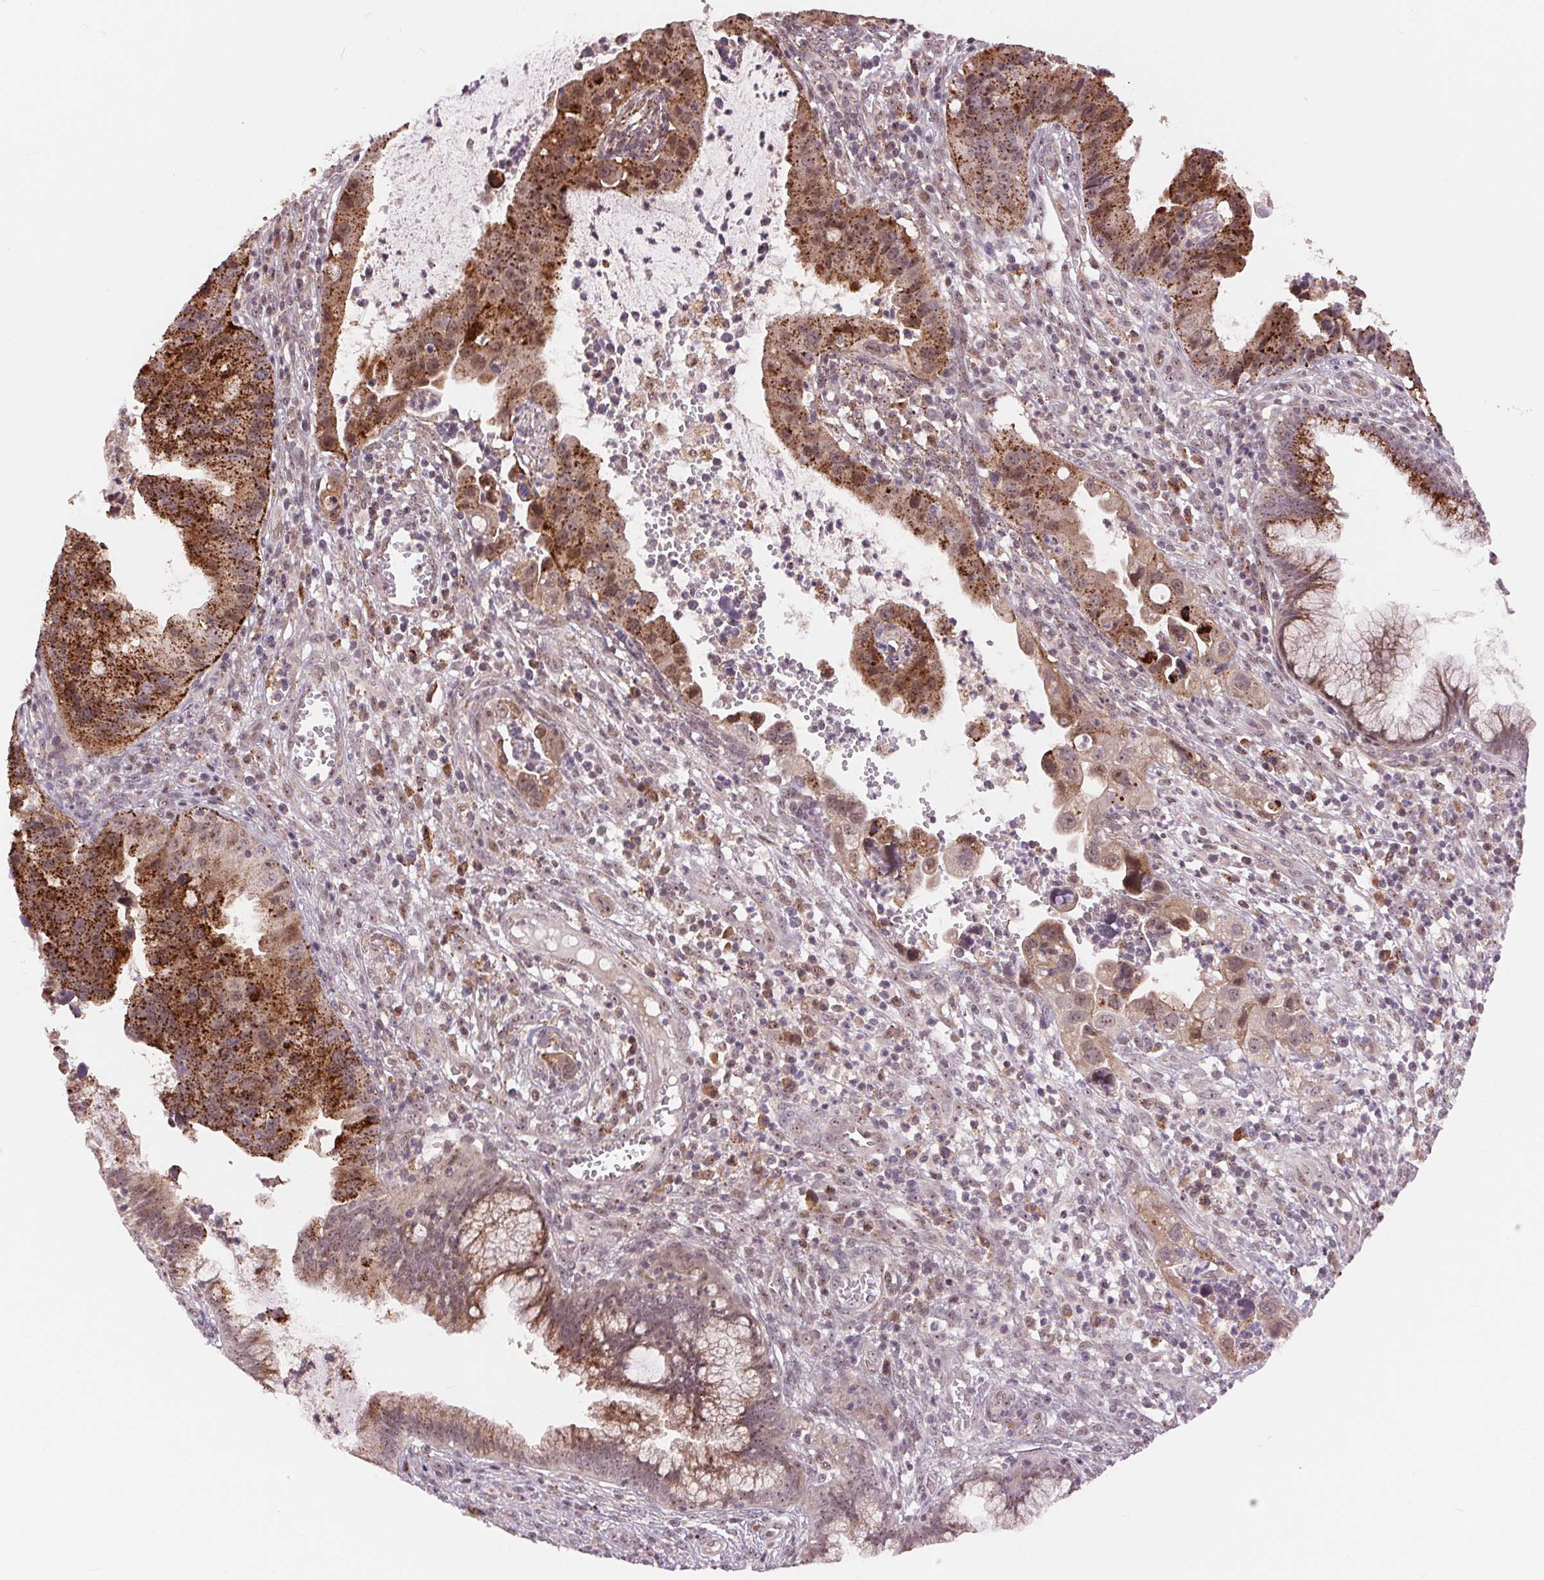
{"staining": {"intensity": "strong", "quantity": ">75%", "location": "cytoplasmic/membranous"}, "tissue": "cervical cancer", "cell_type": "Tumor cells", "image_type": "cancer", "snomed": [{"axis": "morphology", "description": "Adenocarcinoma, NOS"}, {"axis": "topography", "description": "Cervix"}], "caption": "This image exhibits immunohistochemistry (IHC) staining of cervical adenocarcinoma, with high strong cytoplasmic/membranous staining in about >75% of tumor cells.", "gene": "CHMP4B", "patient": {"sex": "female", "age": 34}}